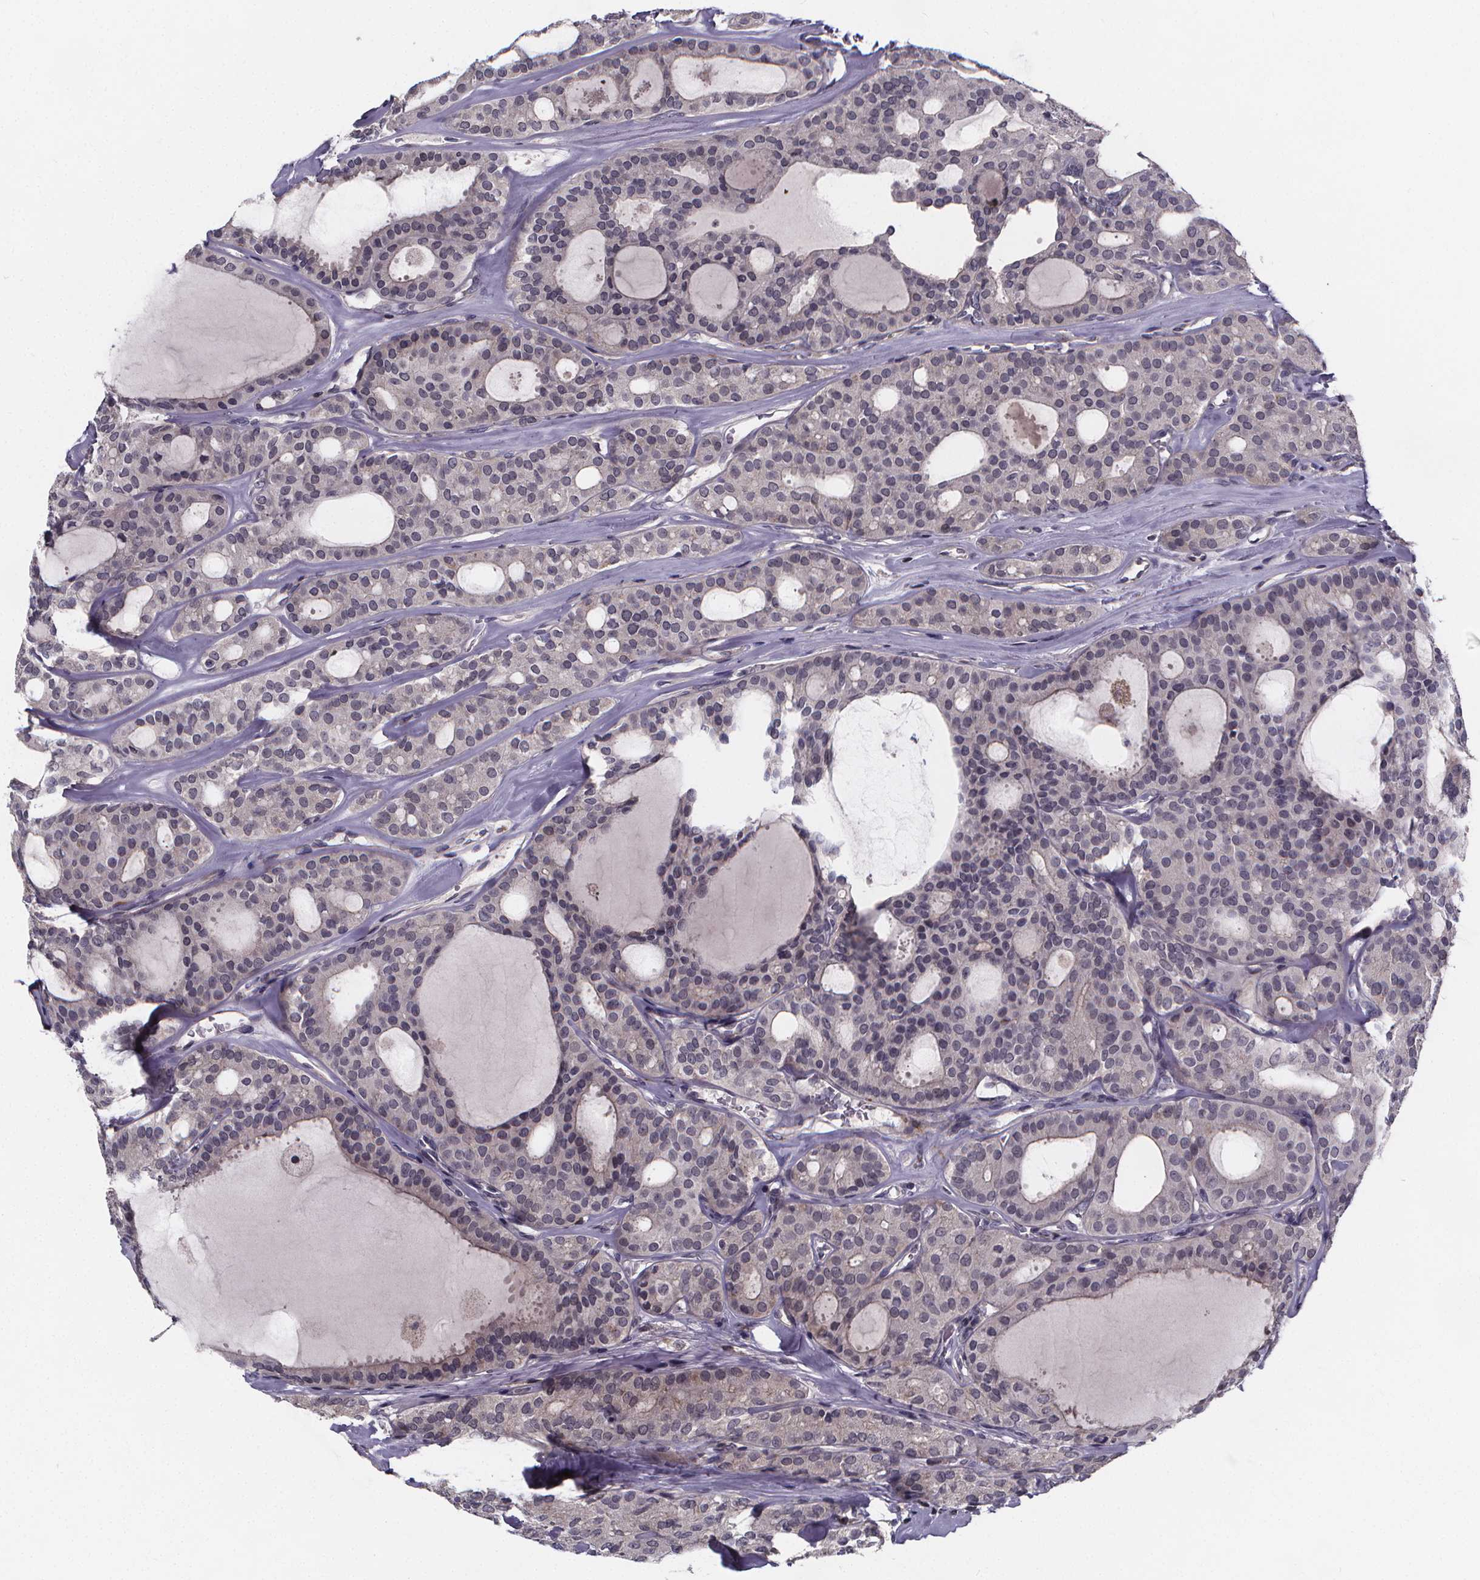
{"staining": {"intensity": "negative", "quantity": "none", "location": "none"}, "tissue": "thyroid cancer", "cell_type": "Tumor cells", "image_type": "cancer", "snomed": [{"axis": "morphology", "description": "Follicular adenoma carcinoma, NOS"}, {"axis": "topography", "description": "Thyroid gland"}], "caption": "The photomicrograph reveals no staining of tumor cells in follicular adenoma carcinoma (thyroid).", "gene": "FBXW2", "patient": {"sex": "male", "age": 75}}